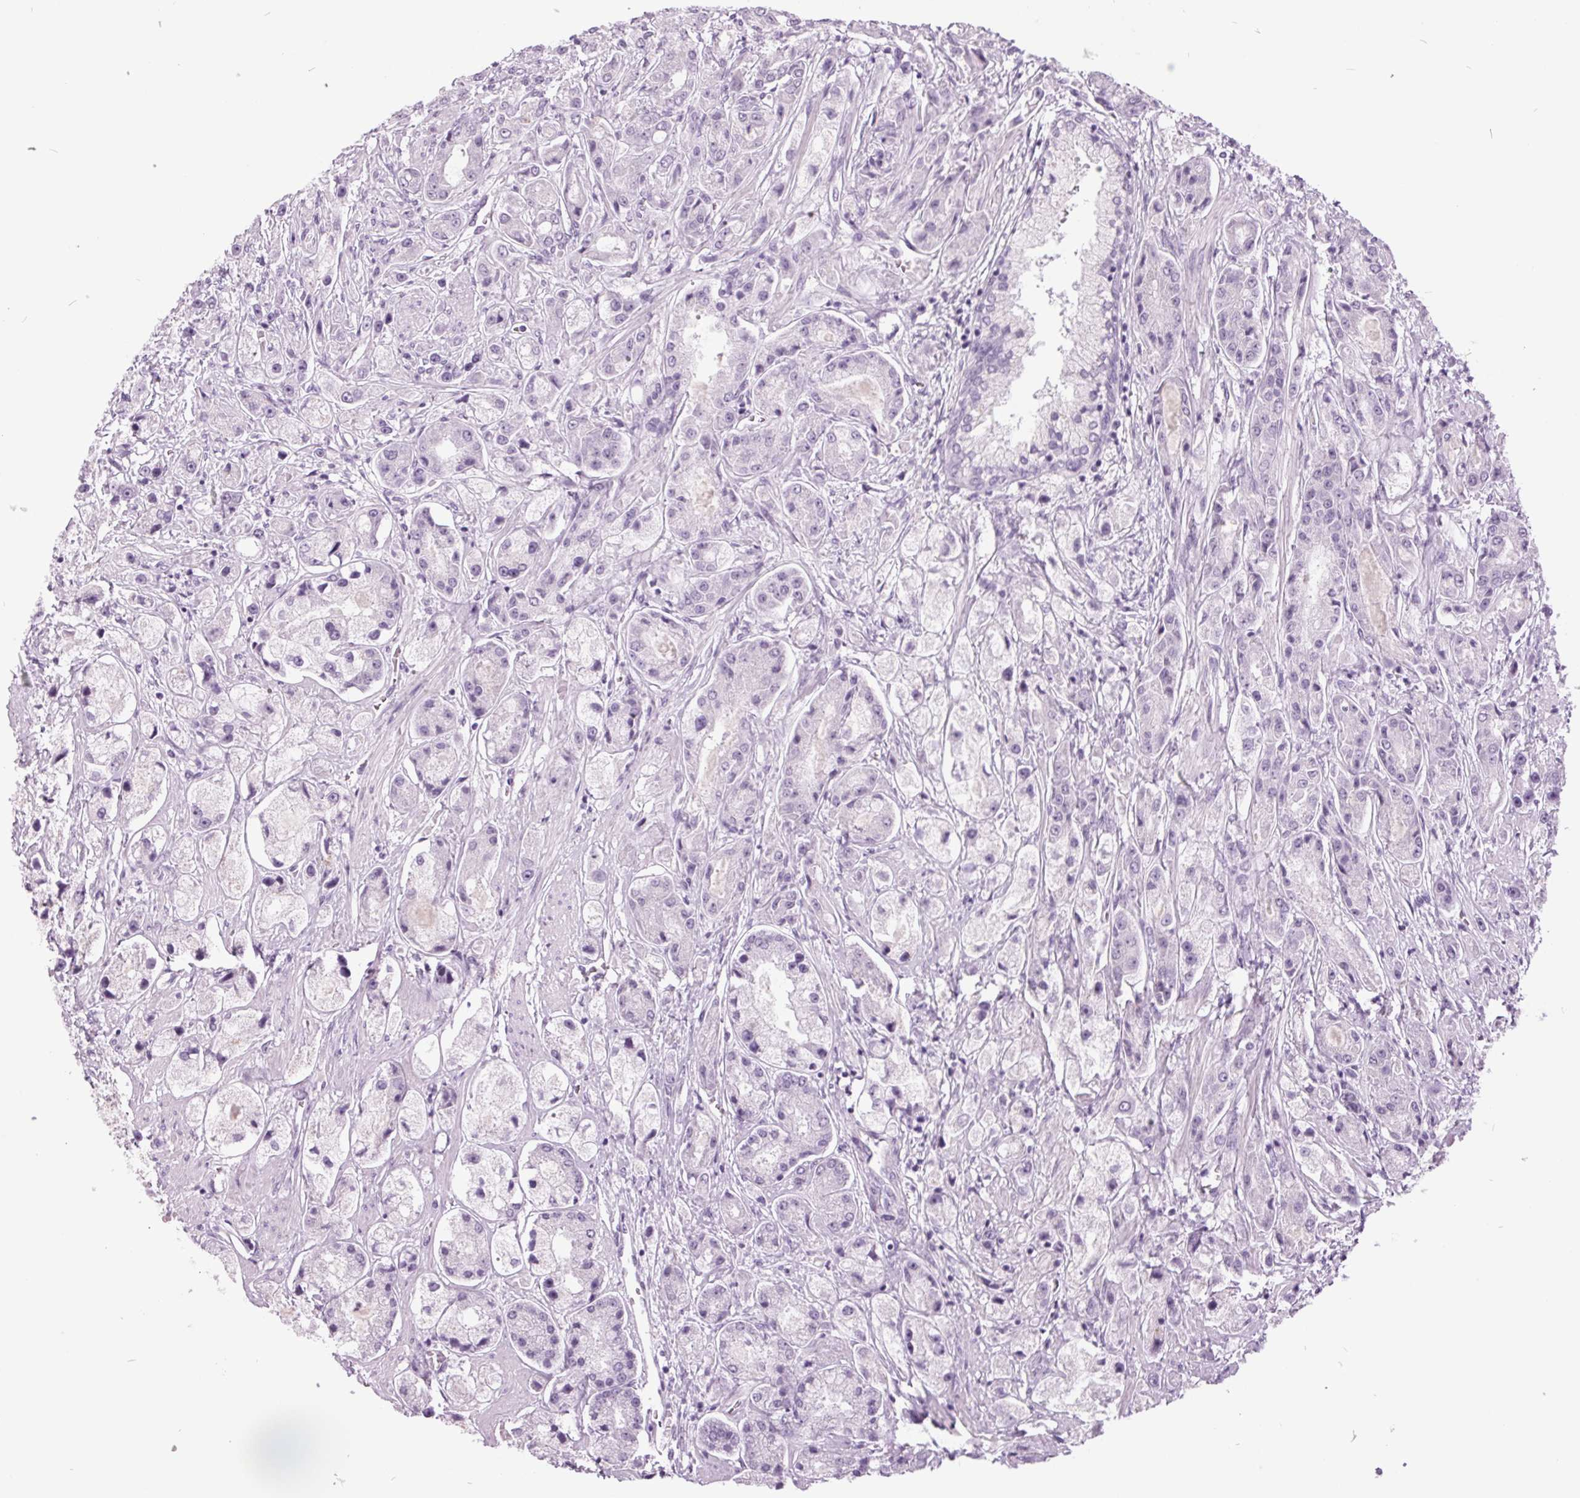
{"staining": {"intensity": "negative", "quantity": "none", "location": "none"}, "tissue": "prostate cancer", "cell_type": "Tumor cells", "image_type": "cancer", "snomed": [{"axis": "morphology", "description": "Adenocarcinoma, High grade"}, {"axis": "topography", "description": "Prostate"}], "caption": "Tumor cells show no significant protein positivity in prostate adenocarcinoma (high-grade). Brightfield microscopy of IHC stained with DAB (3,3'-diaminobenzidine) (brown) and hematoxylin (blue), captured at high magnification.", "gene": "ODAD2", "patient": {"sex": "male", "age": 67}}